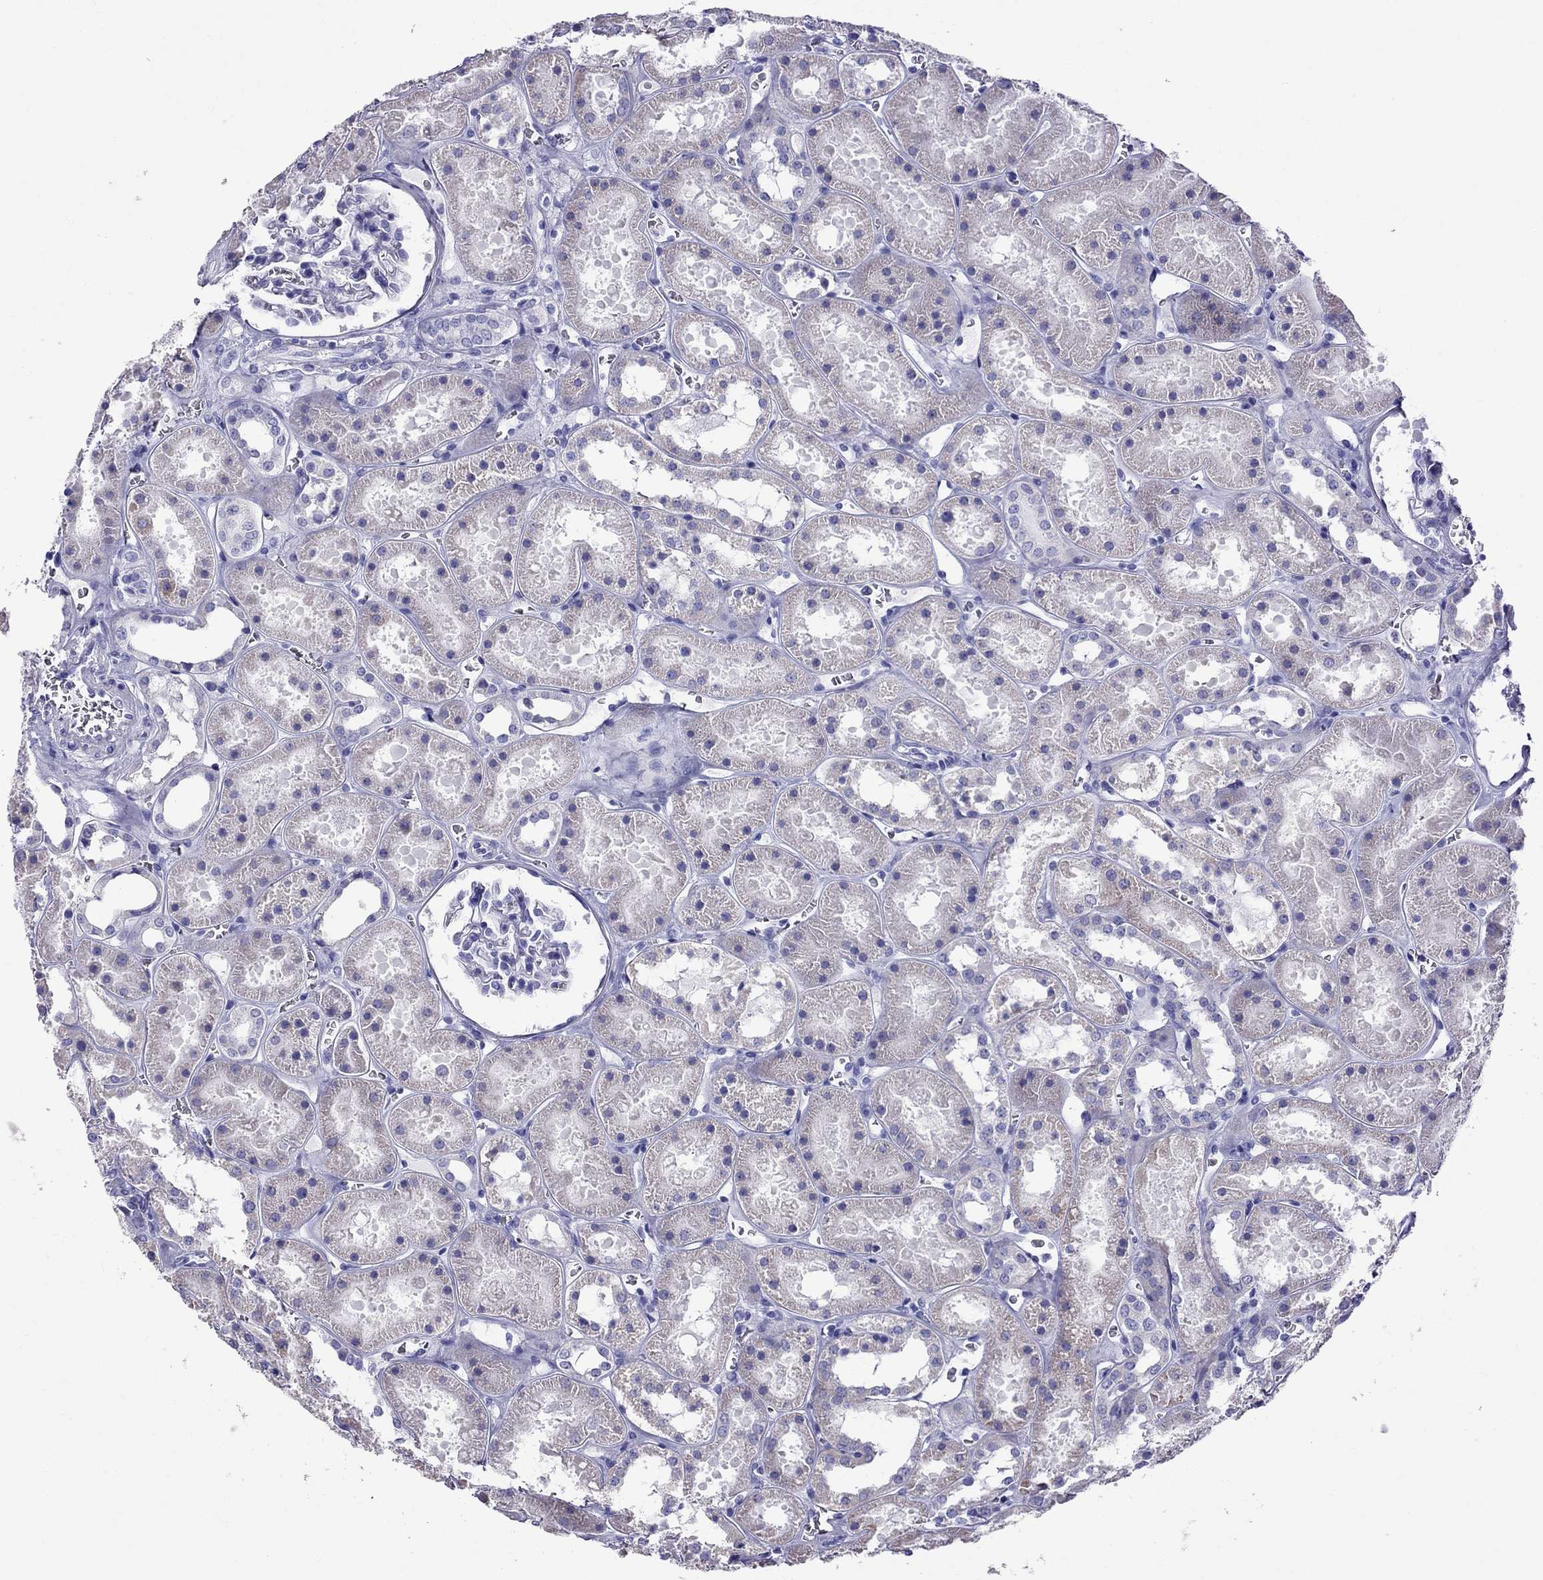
{"staining": {"intensity": "negative", "quantity": "none", "location": "none"}, "tissue": "kidney", "cell_type": "Cells in glomeruli", "image_type": "normal", "snomed": [{"axis": "morphology", "description": "Normal tissue, NOS"}, {"axis": "topography", "description": "Kidney"}], "caption": "IHC image of normal human kidney stained for a protein (brown), which exhibits no positivity in cells in glomeruli.", "gene": "TTLL13", "patient": {"sex": "female", "age": 41}}